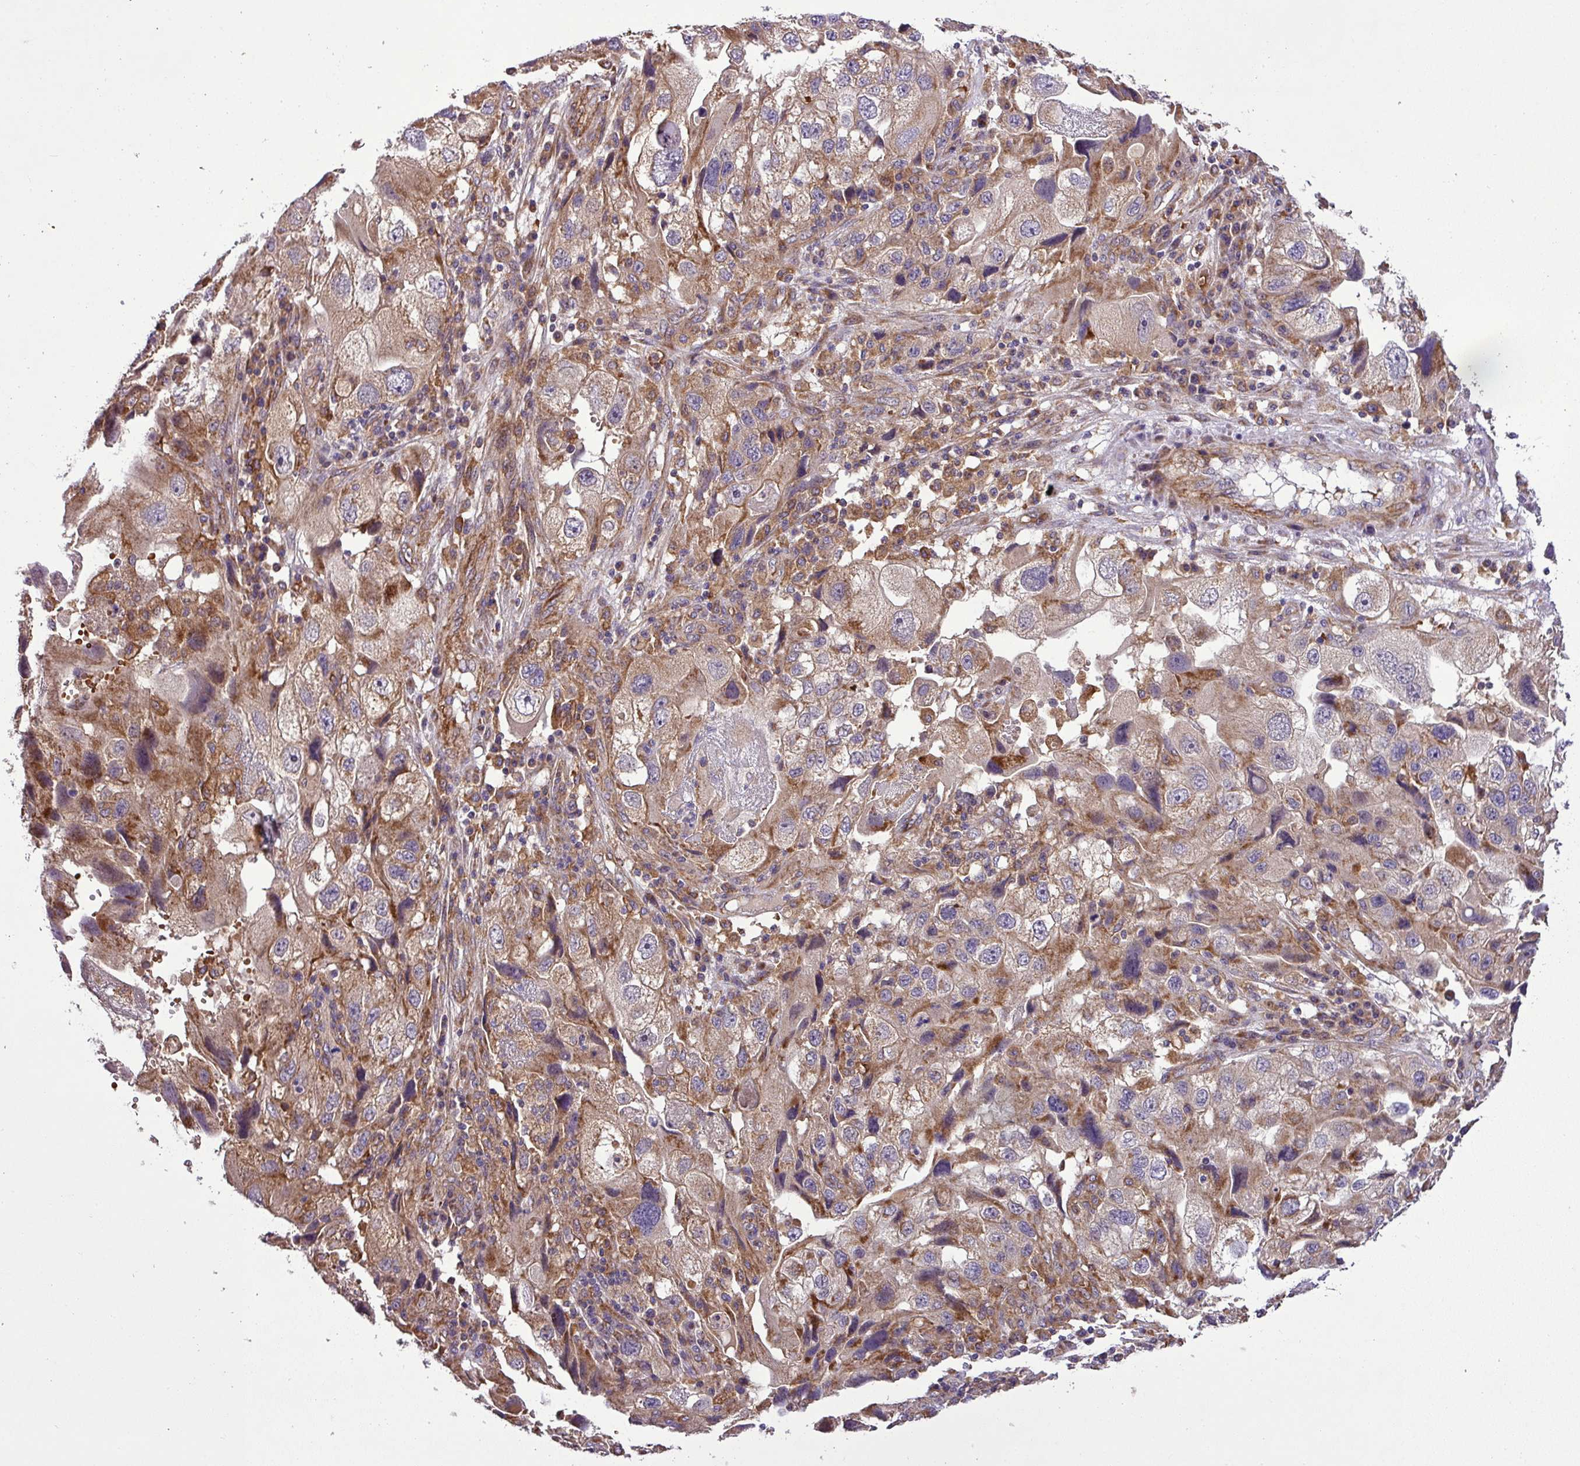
{"staining": {"intensity": "moderate", "quantity": ">75%", "location": "cytoplasmic/membranous"}, "tissue": "endometrial cancer", "cell_type": "Tumor cells", "image_type": "cancer", "snomed": [{"axis": "morphology", "description": "Adenocarcinoma, NOS"}, {"axis": "topography", "description": "Endometrium"}], "caption": "A histopathology image of endometrial adenocarcinoma stained for a protein reveals moderate cytoplasmic/membranous brown staining in tumor cells.", "gene": "ZNF513", "patient": {"sex": "female", "age": 49}}